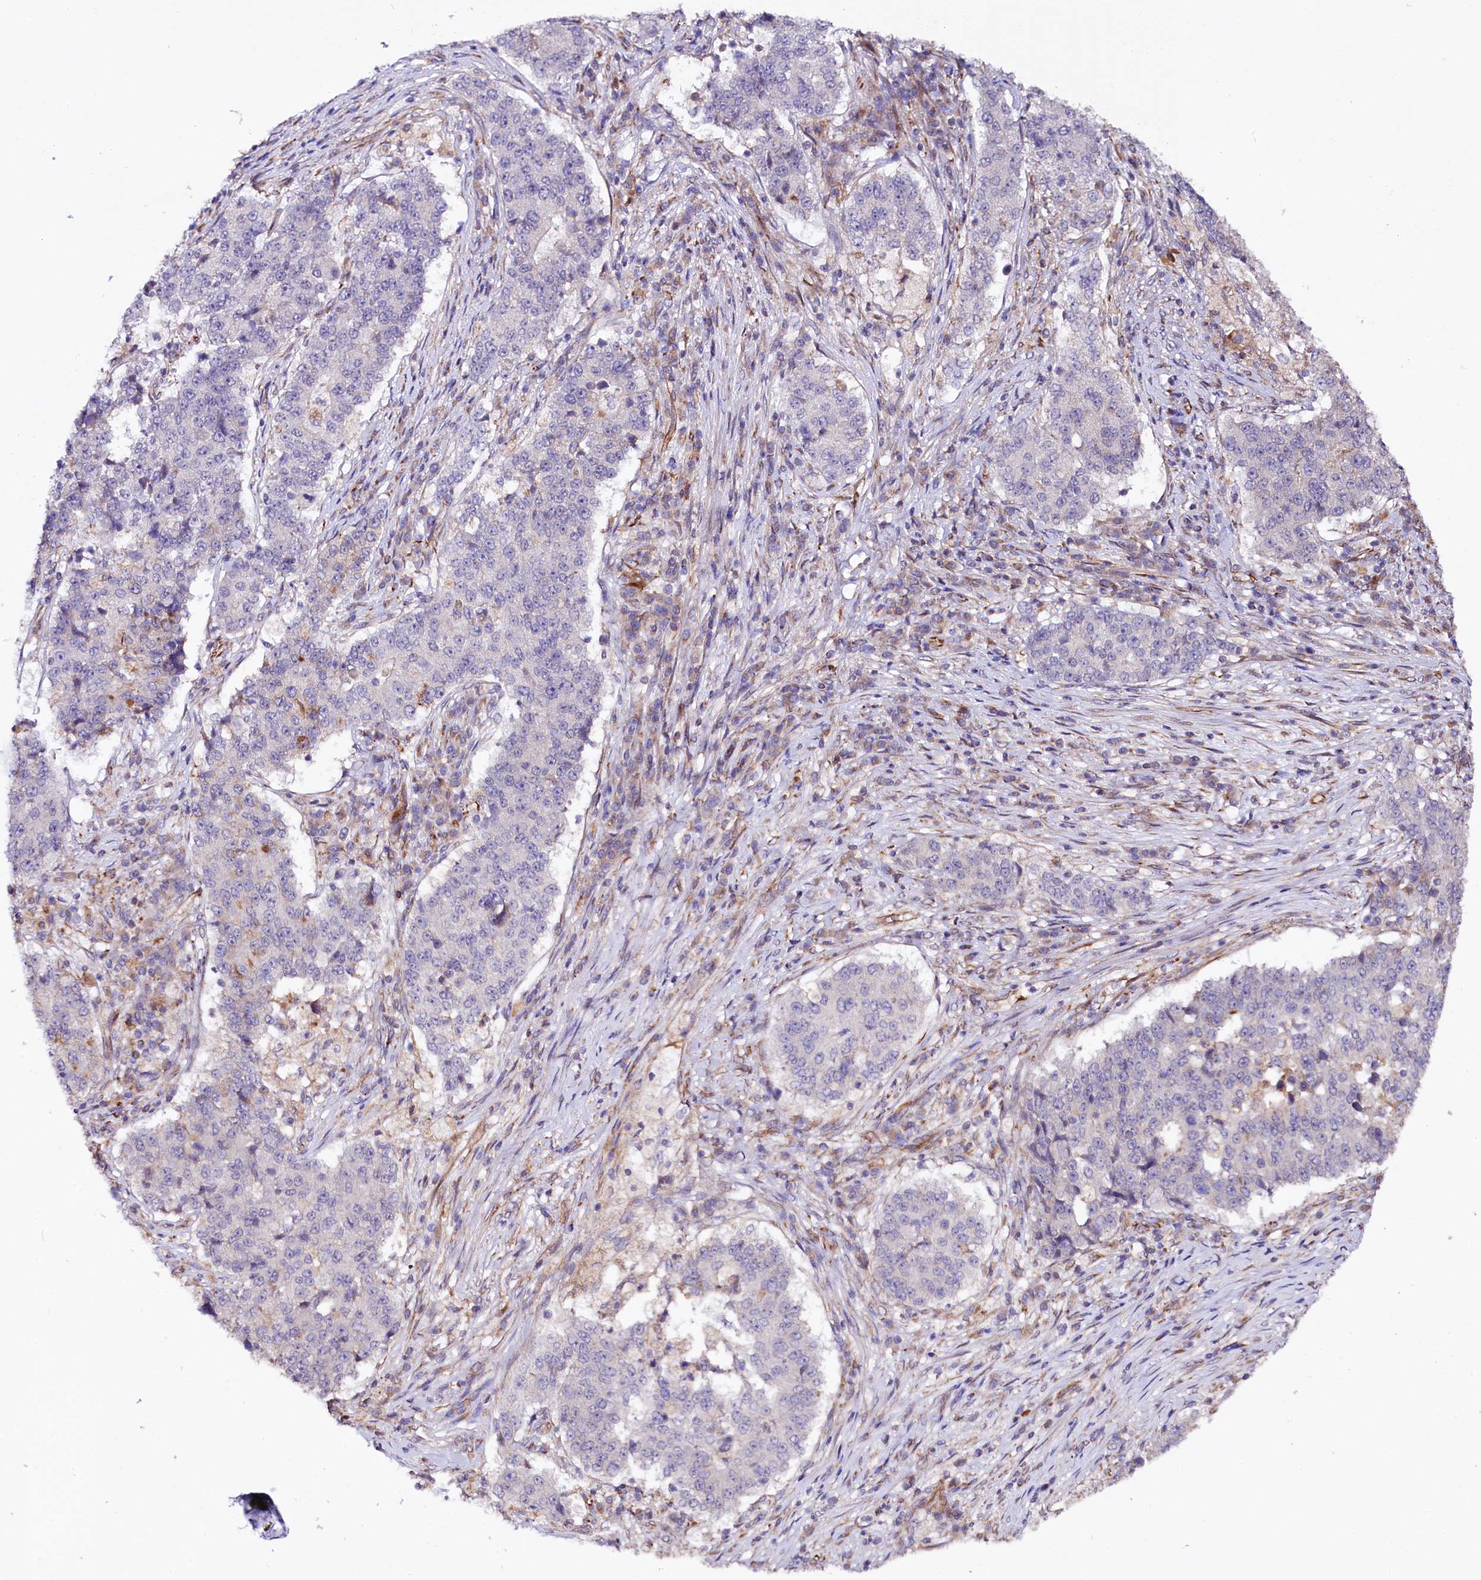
{"staining": {"intensity": "negative", "quantity": "none", "location": "none"}, "tissue": "stomach cancer", "cell_type": "Tumor cells", "image_type": "cancer", "snomed": [{"axis": "morphology", "description": "Adenocarcinoma, NOS"}, {"axis": "topography", "description": "Stomach"}], "caption": "Immunohistochemistry (IHC) of stomach adenocarcinoma demonstrates no staining in tumor cells.", "gene": "TTC12", "patient": {"sex": "male", "age": 59}}